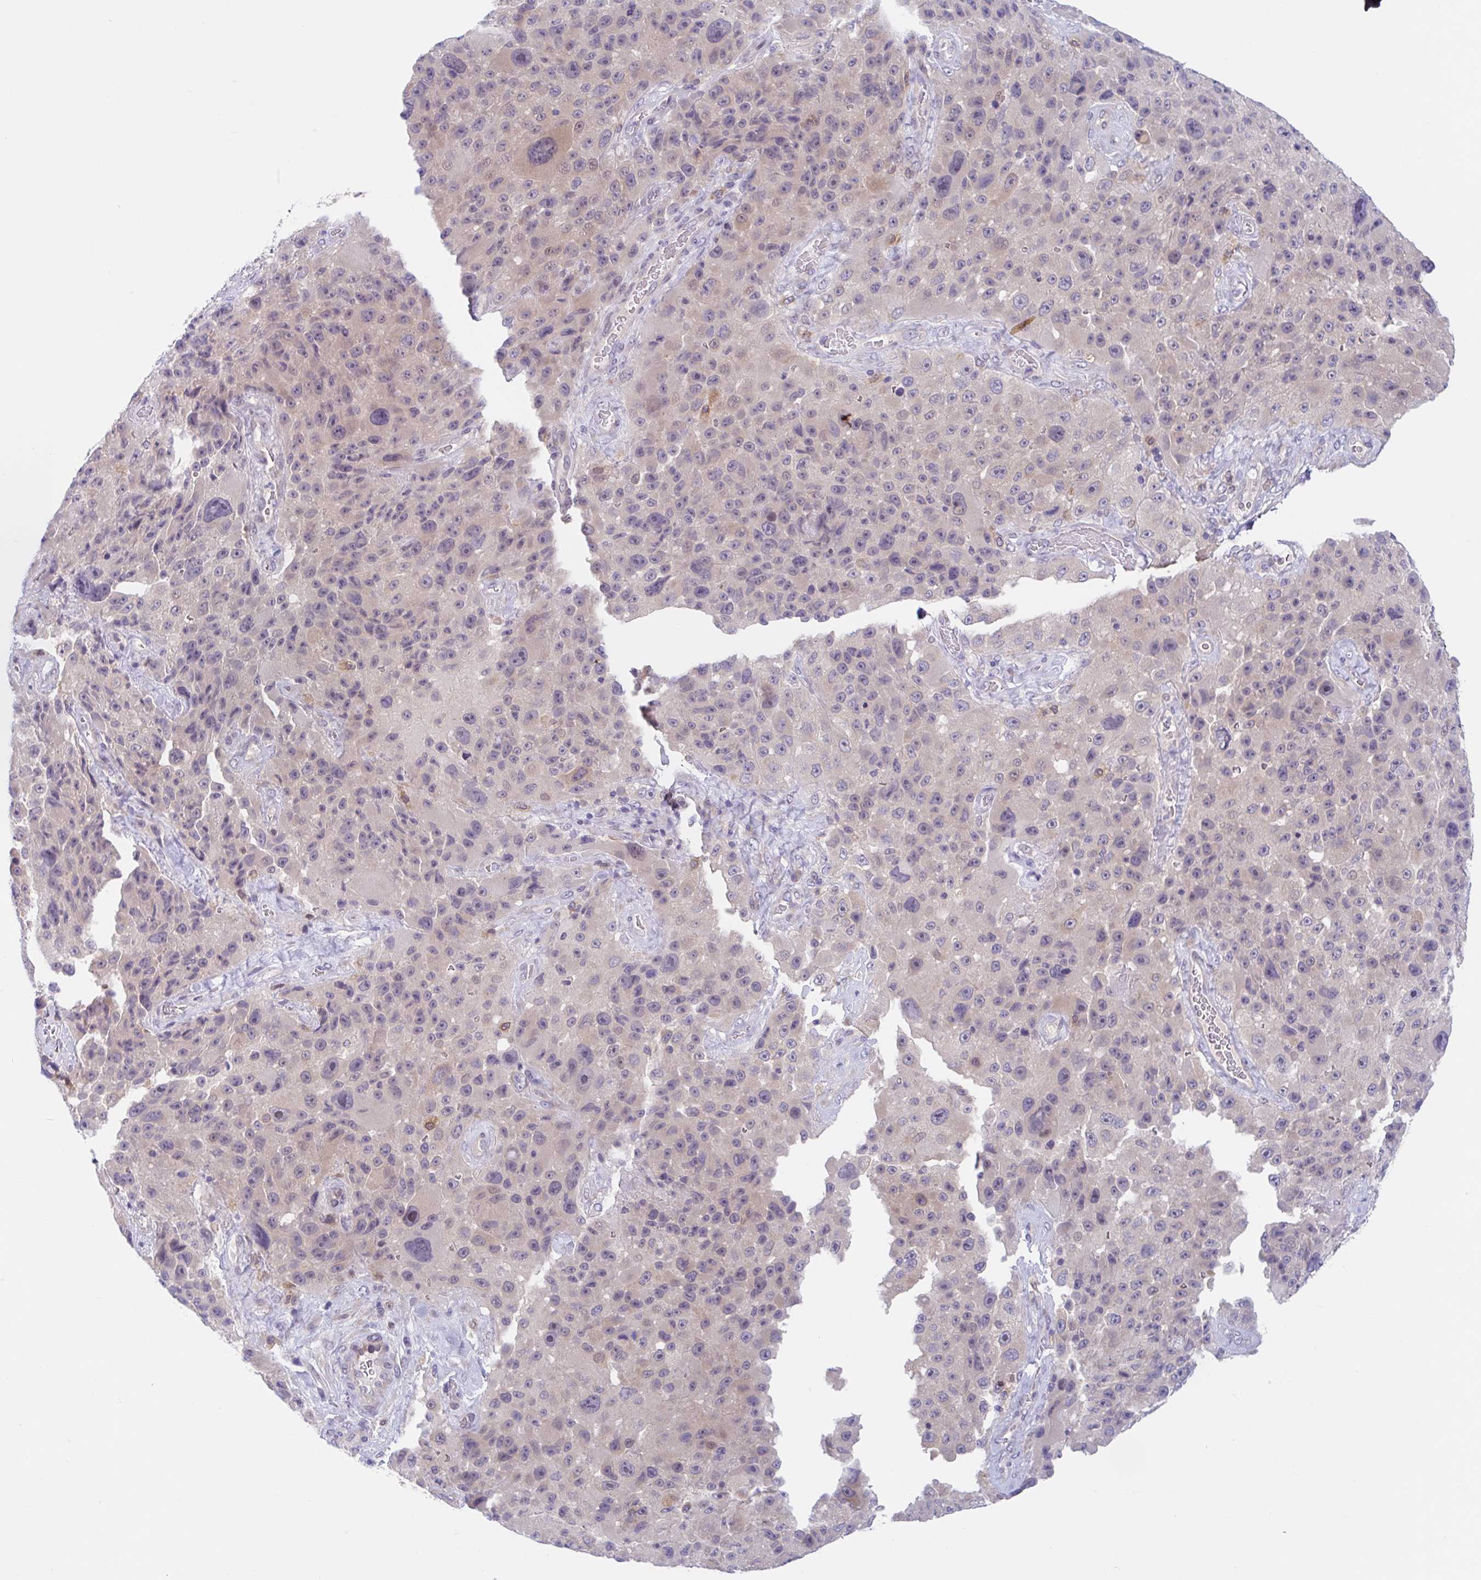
{"staining": {"intensity": "weak", "quantity": "25%-75%", "location": "cytoplasmic/membranous,nuclear"}, "tissue": "melanoma", "cell_type": "Tumor cells", "image_type": "cancer", "snomed": [{"axis": "morphology", "description": "Malignant melanoma, Metastatic site"}, {"axis": "topography", "description": "Lymph node"}], "caption": "Tumor cells demonstrate low levels of weak cytoplasmic/membranous and nuclear positivity in approximately 25%-75% of cells in melanoma. Using DAB (brown) and hematoxylin (blue) stains, captured at high magnification using brightfield microscopy.", "gene": "TMEM86A", "patient": {"sex": "male", "age": 62}}